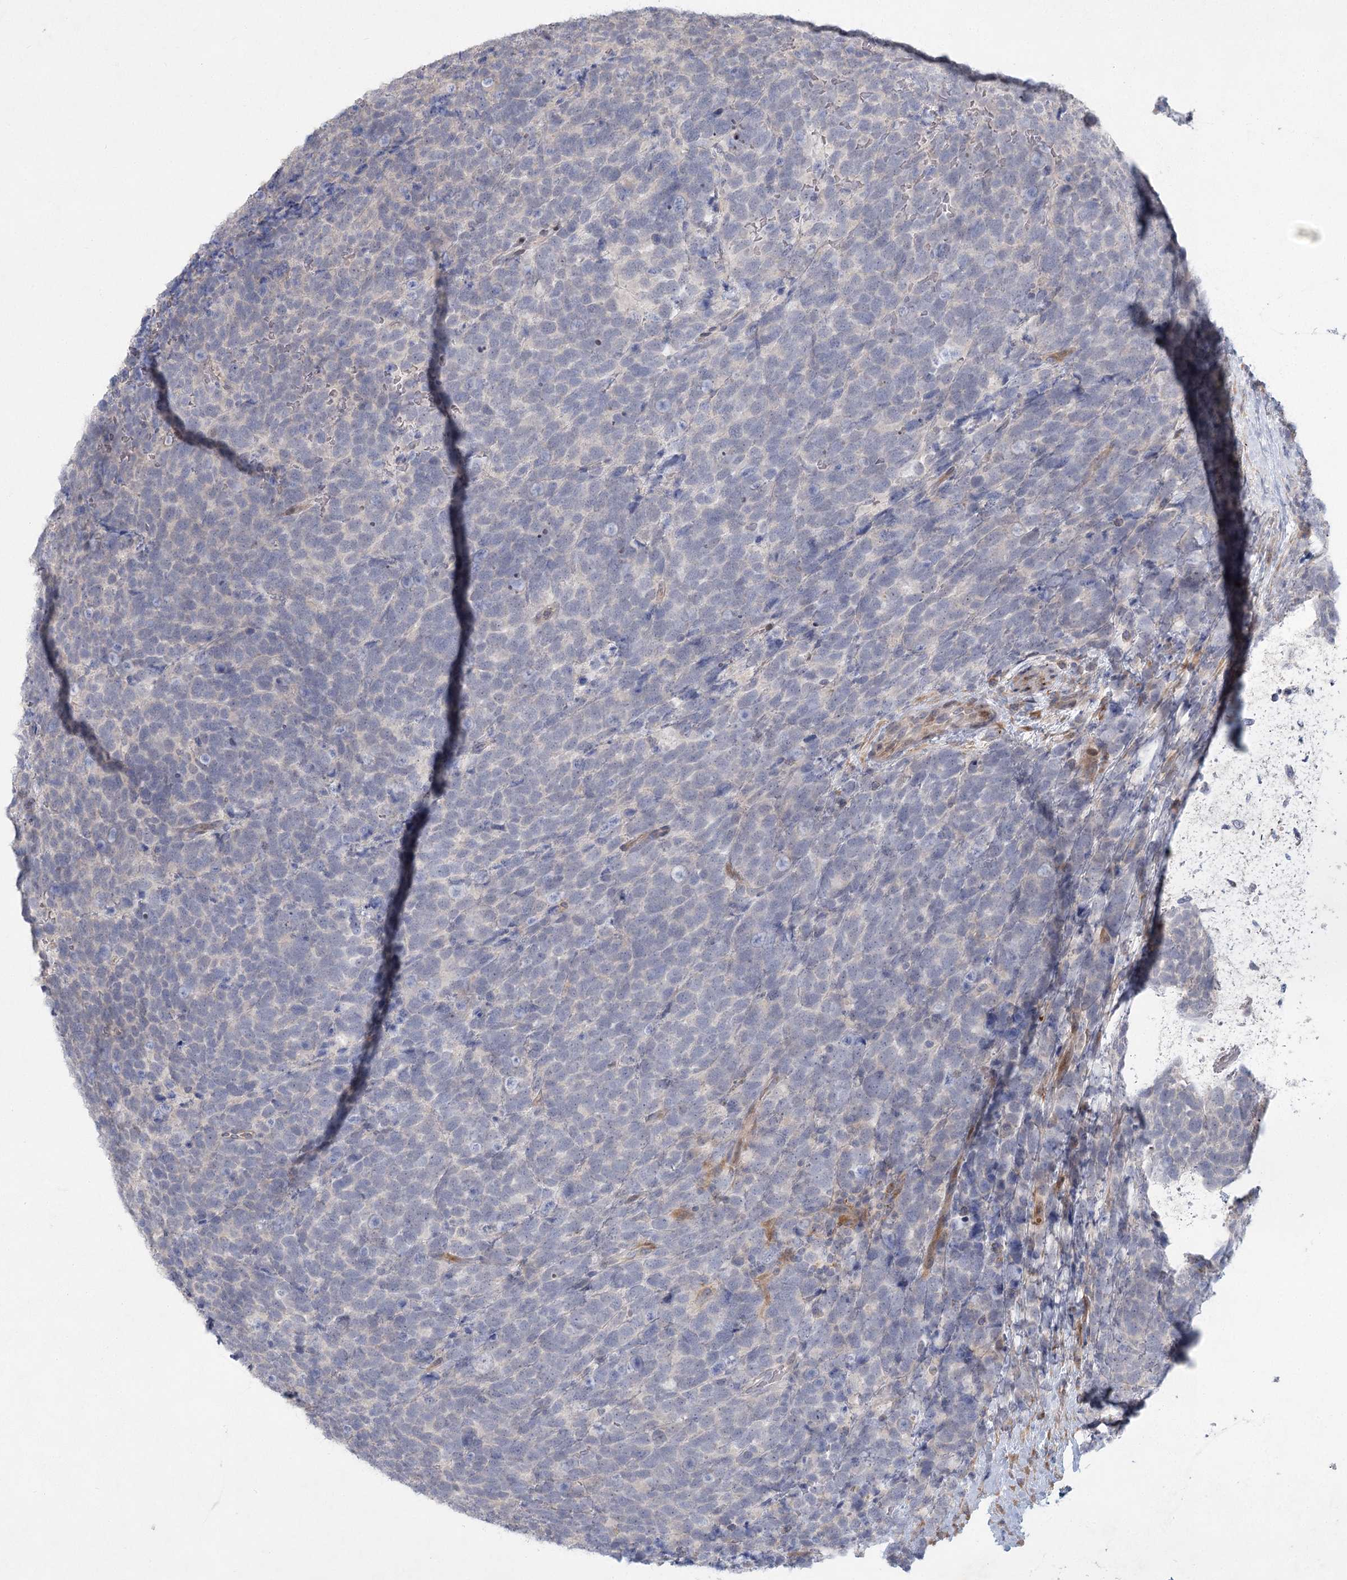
{"staining": {"intensity": "negative", "quantity": "none", "location": "none"}, "tissue": "urothelial cancer", "cell_type": "Tumor cells", "image_type": "cancer", "snomed": [{"axis": "morphology", "description": "Urothelial carcinoma, High grade"}, {"axis": "topography", "description": "Urinary bladder"}], "caption": "A micrograph of human urothelial carcinoma (high-grade) is negative for staining in tumor cells.", "gene": "FAM110C", "patient": {"sex": "female", "age": 82}}